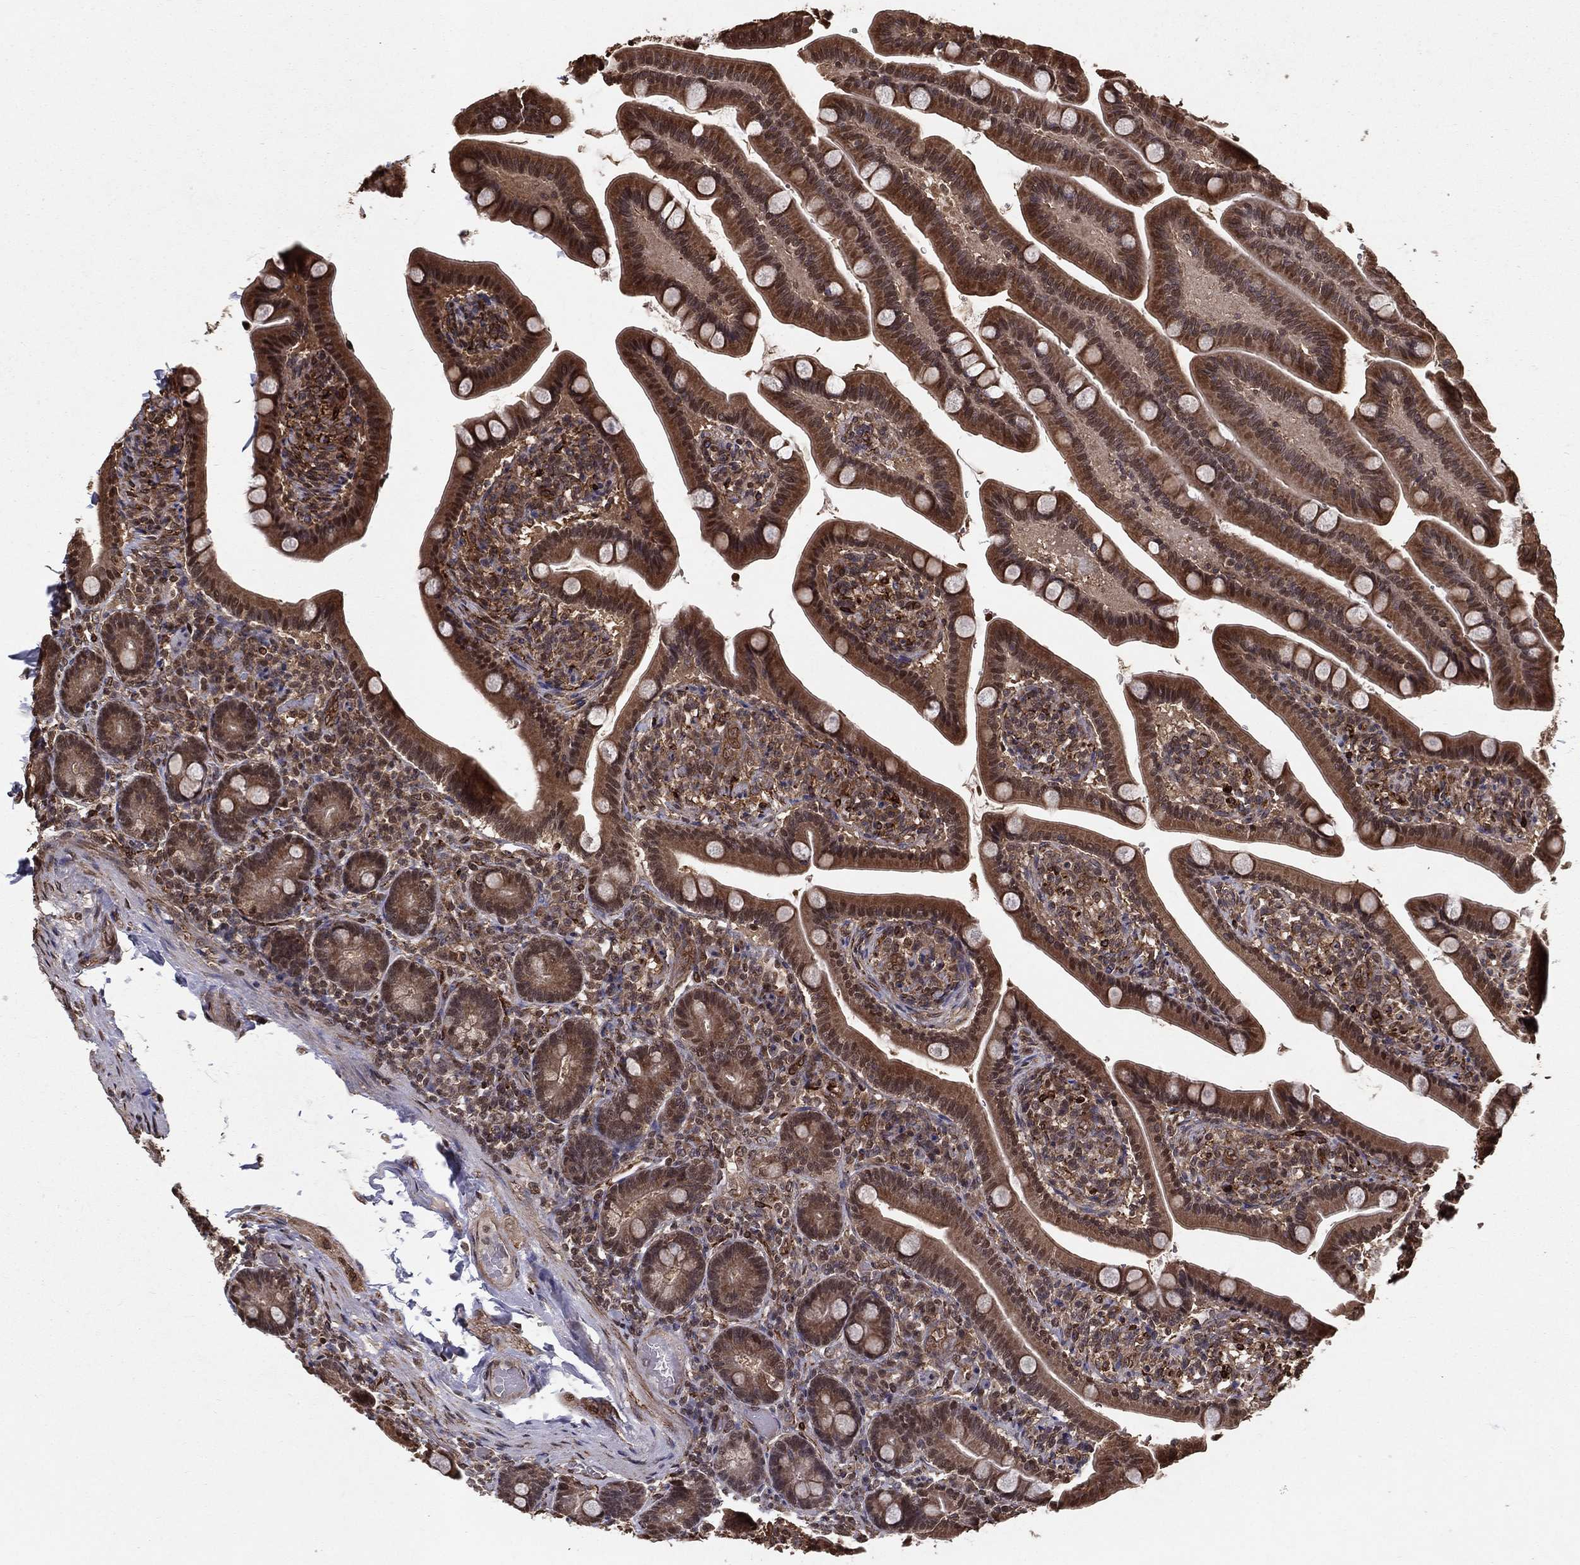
{"staining": {"intensity": "moderate", "quantity": ">75%", "location": "cytoplasmic/membranous"}, "tissue": "small intestine", "cell_type": "Glandular cells", "image_type": "normal", "snomed": [{"axis": "morphology", "description": "Normal tissue, NOS"}, {"axis": "topography", "description": "Small intestine"}], "caption": "Protein analysis of benign small intestine exhibits moderate cytoplasmic/membranous staining in about >75% of glandular cells. Nuclei are stained in blue.", "gene": "CERS2", "patient": {"sex": "male", "age": 66}}